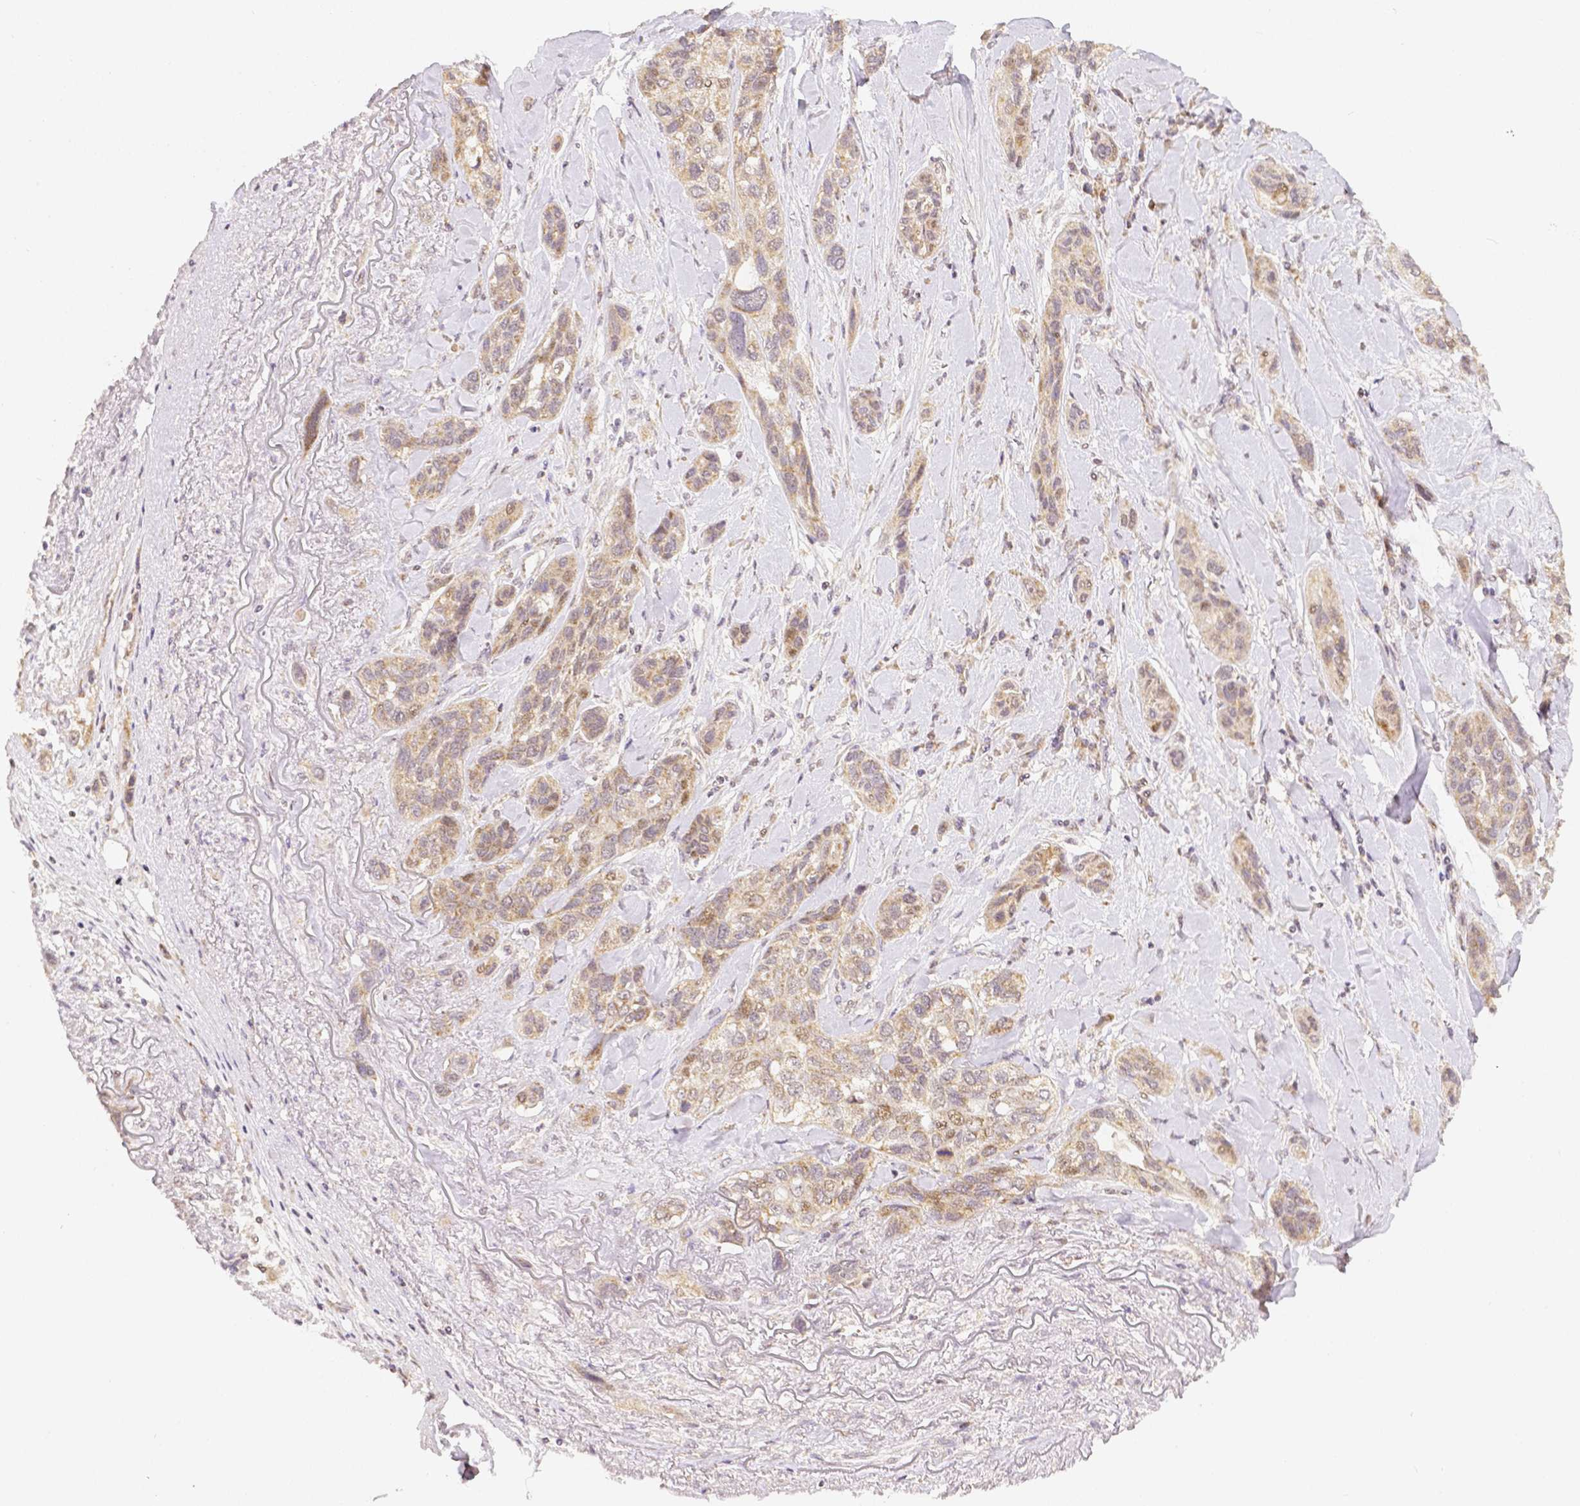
{"staining": {"intensity": "weak", "quantity": ">75%", "location": "cytoplasmic/membranous,nuclear"}, "tissue": "lung cancer", "cell_type": "Tumor cells", "image_type": "cancer", "snomed": [{"axis": "morphology", "description": "Squamous cell carcinoma, NOS"}, {"axis": "topography", "description": "Lung"}], "caption": "Tumor cells demonstrate weak cytoplasmic/membranous and nuclear expression in approximately >75% of cells in lung cancer. (DAB = brown stain, brightfield microscopy at high magnification).", "gene": "RHOT1", "patient": {"sex": "female", "age": 70}}